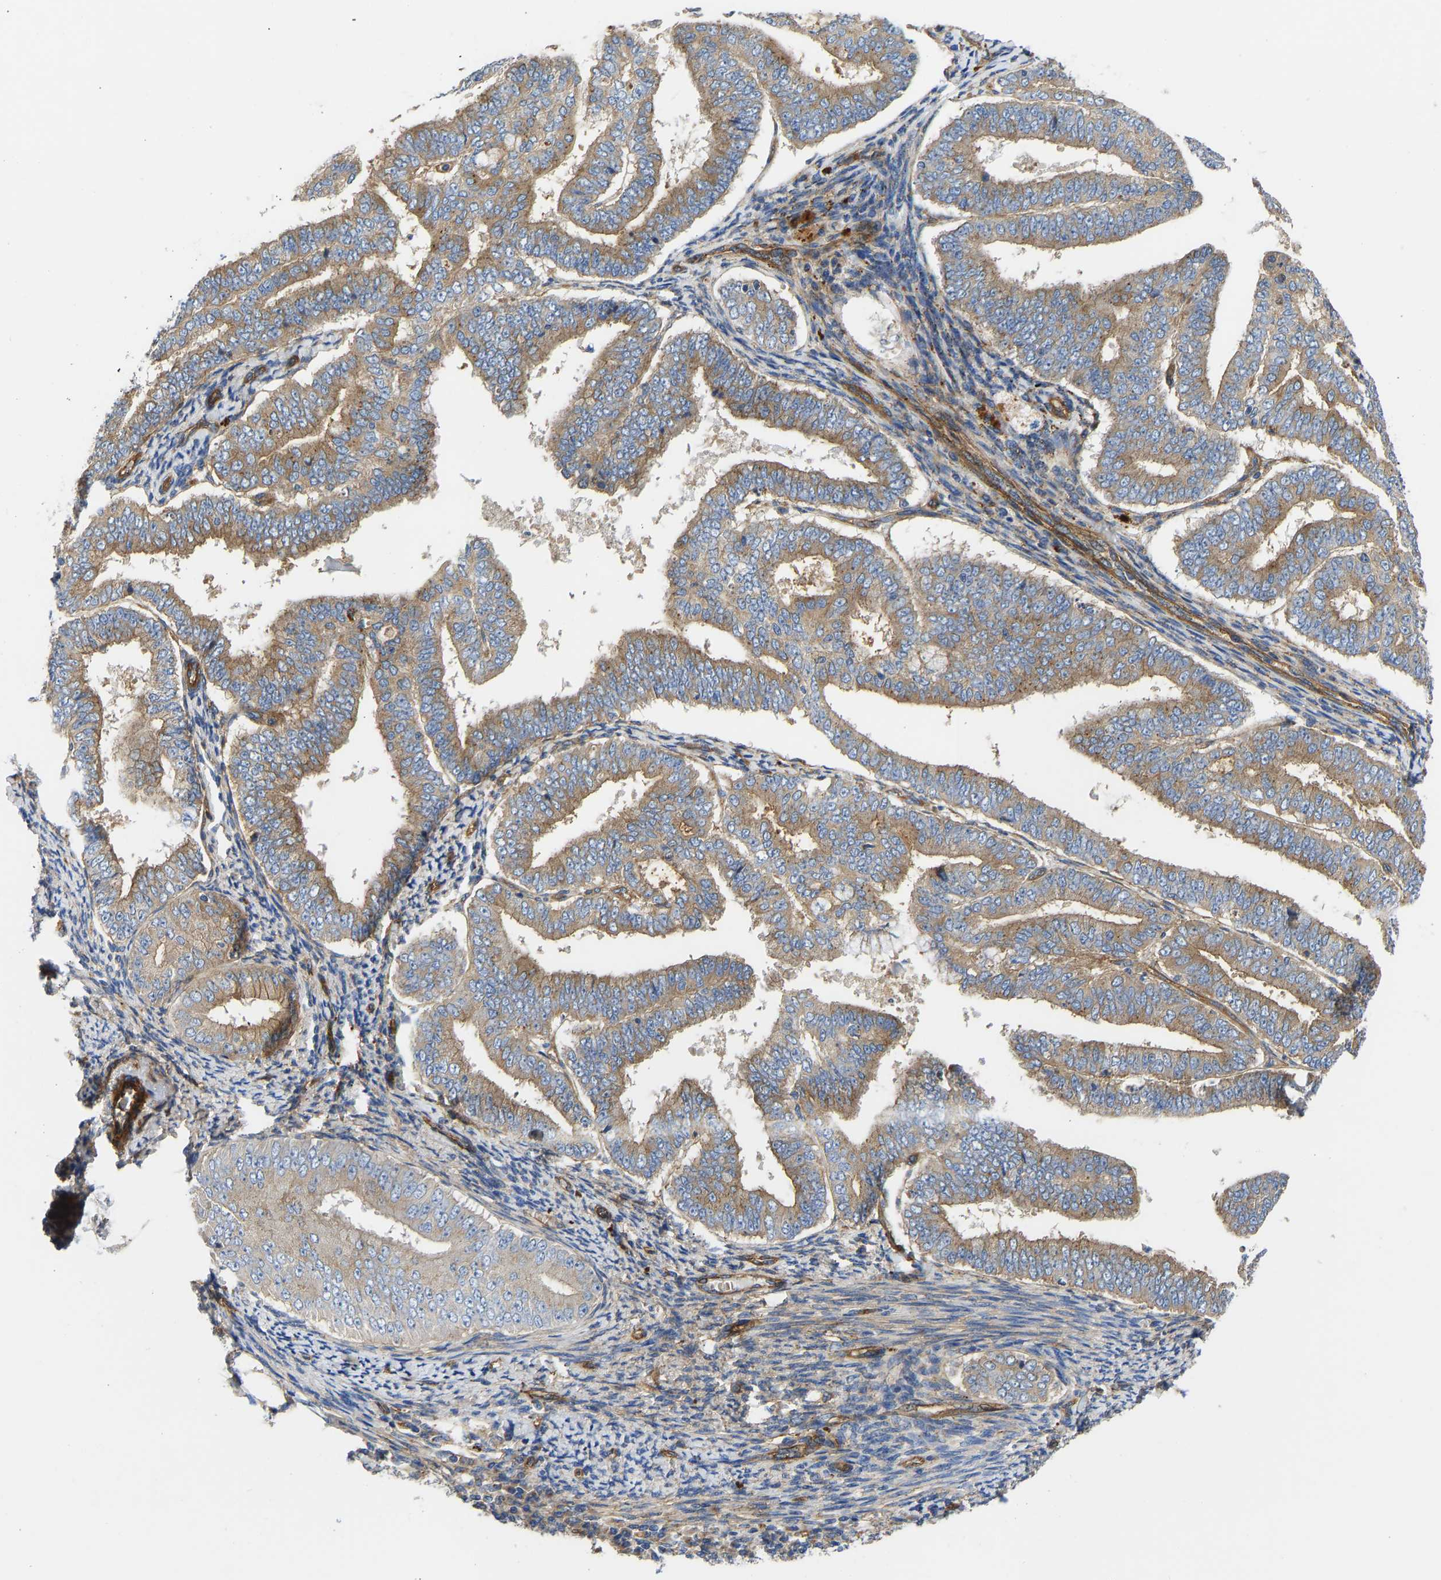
{"staining": {"intensity": "moderate", "quantity": ">75%", "location": "cytoplasmic/membranous"}, "tissue": "endometrial cancer", "cell_type": "Tumor cells", "image_type": "cancer", "snomed": [{"axis": "morphology", "description": "Adenocarcinoma, NOS"}, {"axis": "topography", "description": "Endometrium"}], "caption": "High-power microscopy captured an IHC histopathology image of endometrial cancer (adenocarcinoma), revealing moderate cytoplasmic/membranous staining in about >75% of tumor cells.", "gene": "MYO1C", "patient": {"sex": "female", "age": 63}}